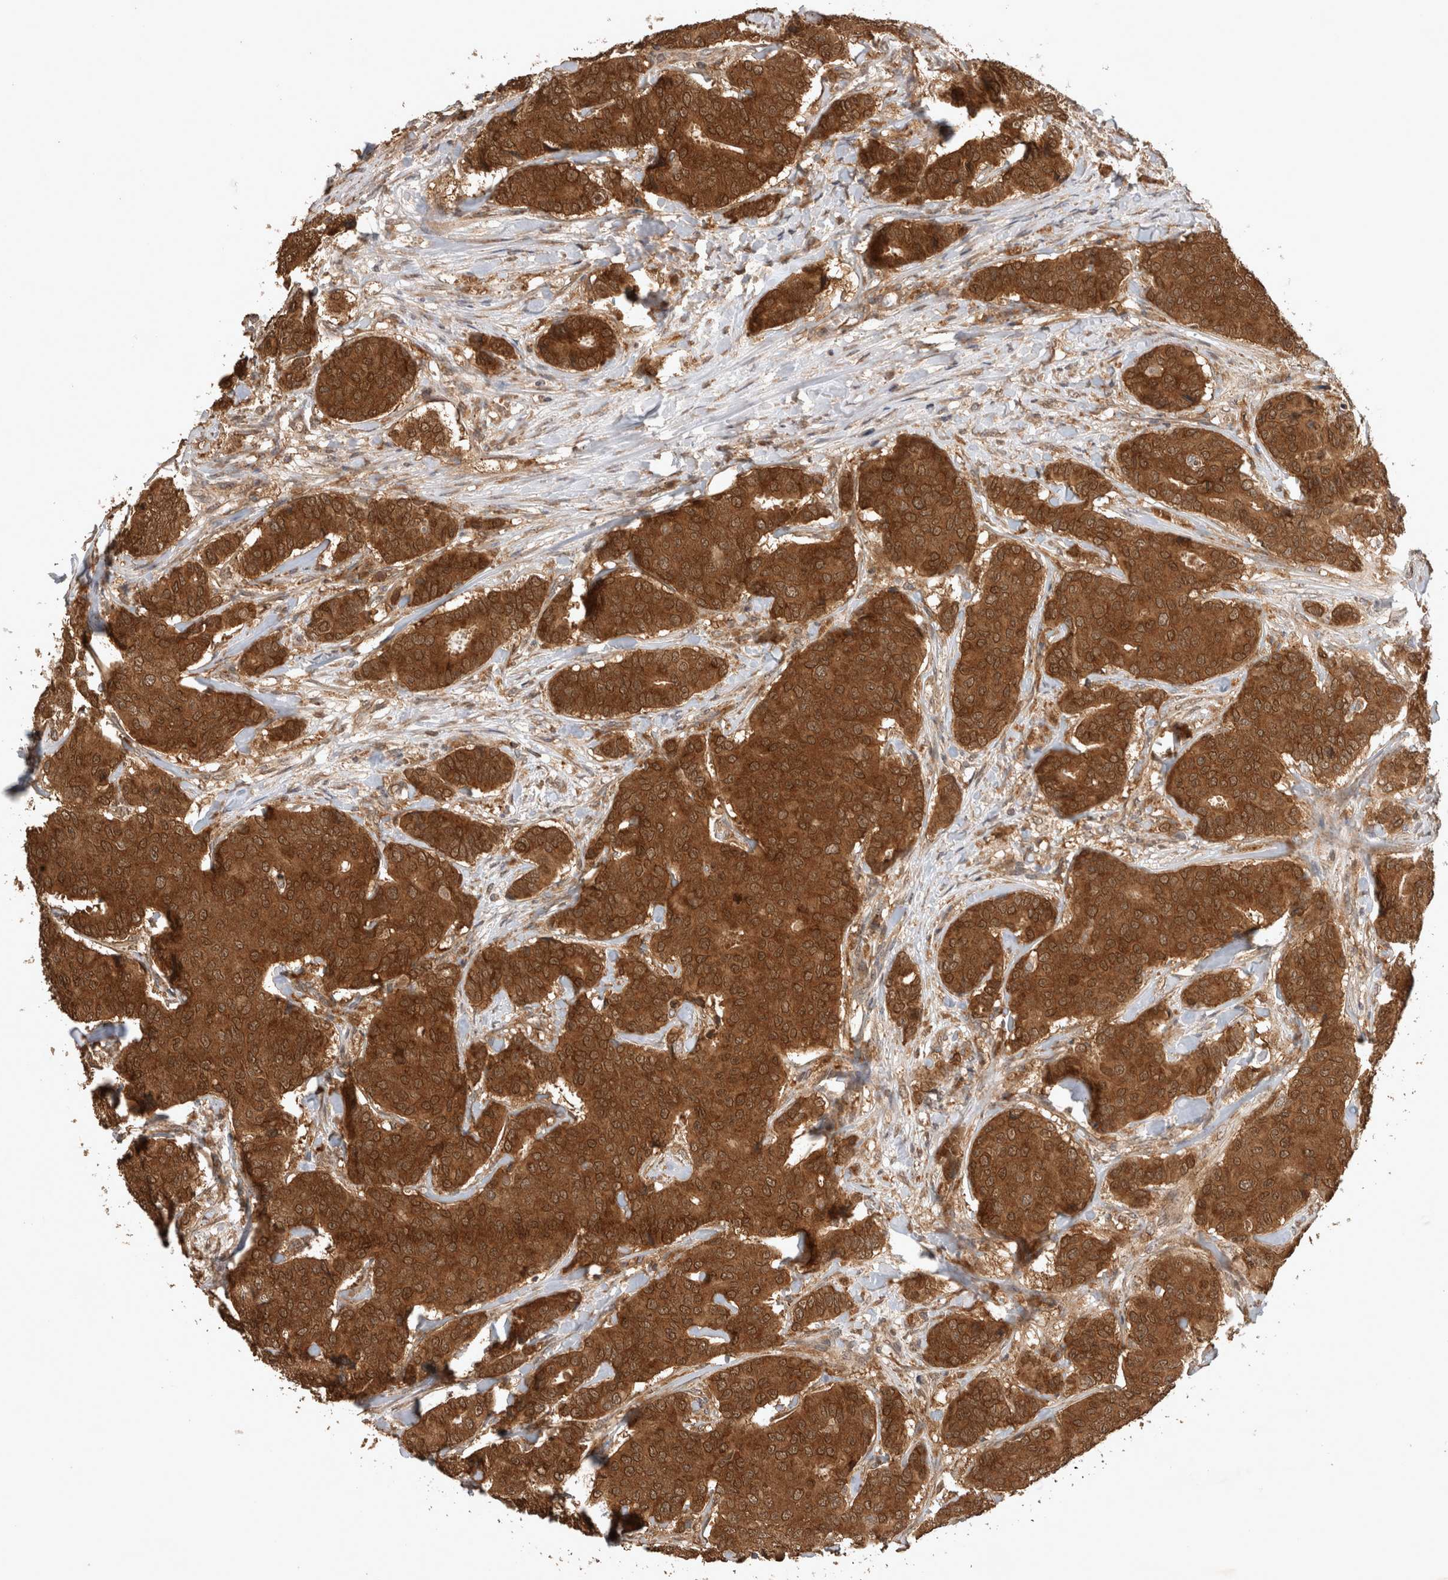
{"staining": {"intensity": "strong", "quantity": ">75%", "location": "cytoplasmic/membranous,nuclear"}, "tissue": "breast cancer", "cell_type": "Tumor cells", "image_type": "cancer", "snomed": [{"axis": "morphology", "description": "Duct carcinoma"}, {"axis": "topography", "description": "Breast"}], "caption": "Immunohistochemistry image of breast cancer (intraductal carcinoma) stained for a protein (brown), which exhibits high levels of strong cytoplasmic/membranous and nuclear positivity in approximately >75% of tumor cells.", "gene": "OTUD7B", "patient": {"sex": "female", "age": 75}}